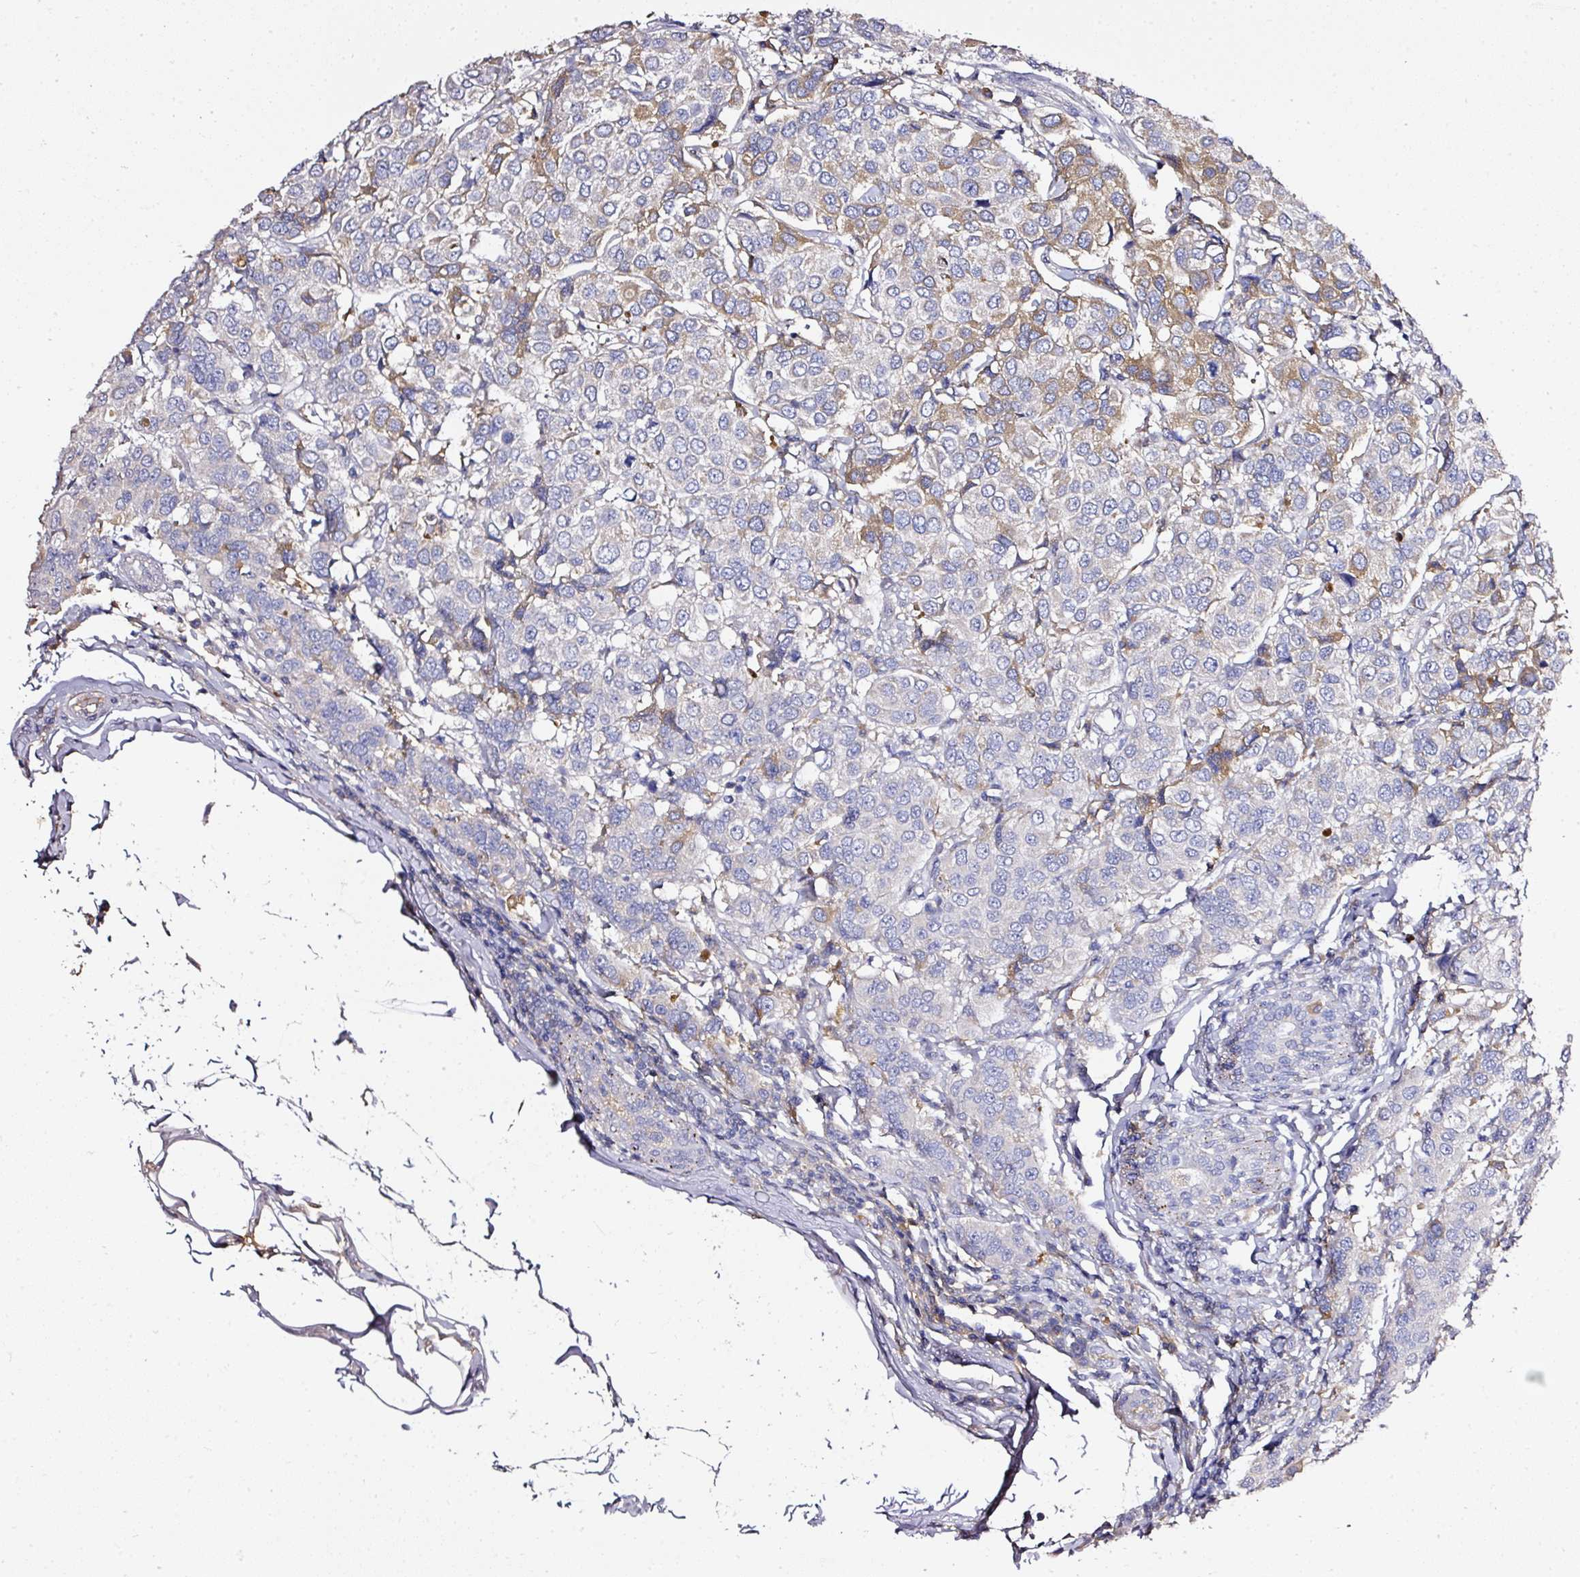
{"staining": {"intensity": "moderate", "quantity": "<25%", "location": "cytoplasmic/membranous"}, "tissue": "breast cancer", "cell_type": "Tumor cells", "image_type": "cancer", "snomed": [{"axis": "morphology", "description": "Duct carcinoma"}, {"axis": "topography", "description": "Breast"}], "caption": "This image displays immunohistochemistry (IHC) staining of human breast infiltrating ductal carcinoma, with low moderate cytoplasmic/membranous positivity in approximately <25% of tumor cells.", "gene": "CAB39L", "patient": {"sex": "female", "age": 55}}